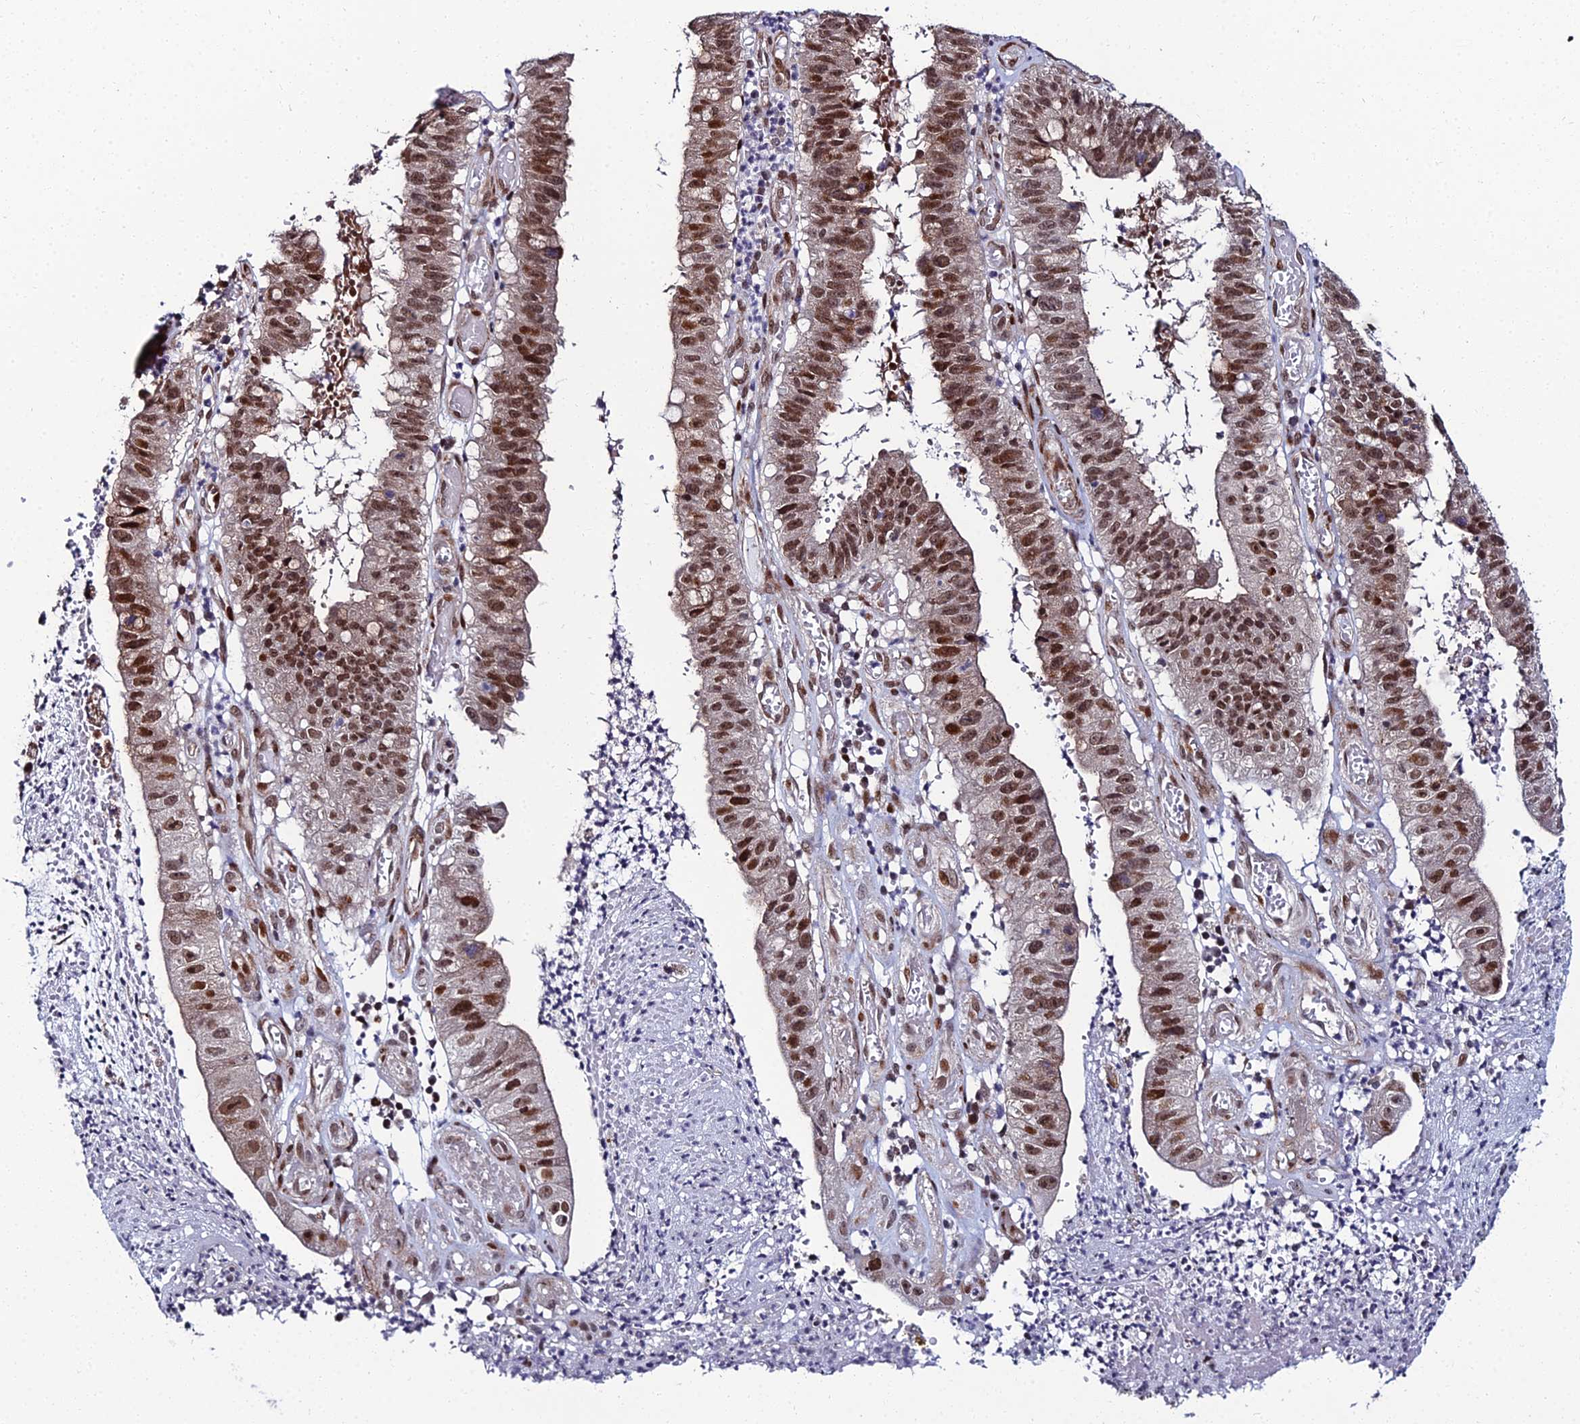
{"staining": {"intensity": "moderate", "quantity": ">75%", "location": "nuclear"}, "tissue": "stomach cancer", "cell_type": "Tumor cells", "image_type": "cancer", "snomed": [{"axis": "morphology", "description": "Adenocarcinoma, NOS"}, {"axis": "topography", "description": "Stomach"}], "caption": "Immunohistochemistry (IHC) micrograph of neoplastic tissue: human stomach cancer stained using immunohistochemistry (IHC) exhibits medium levels of moderate protein expression localized specifically in the nuclear of tumor cells, appearing as a nuclear brown color.", "gene": "ZNF668", "patient": {"sex": "male", "age": 59}}